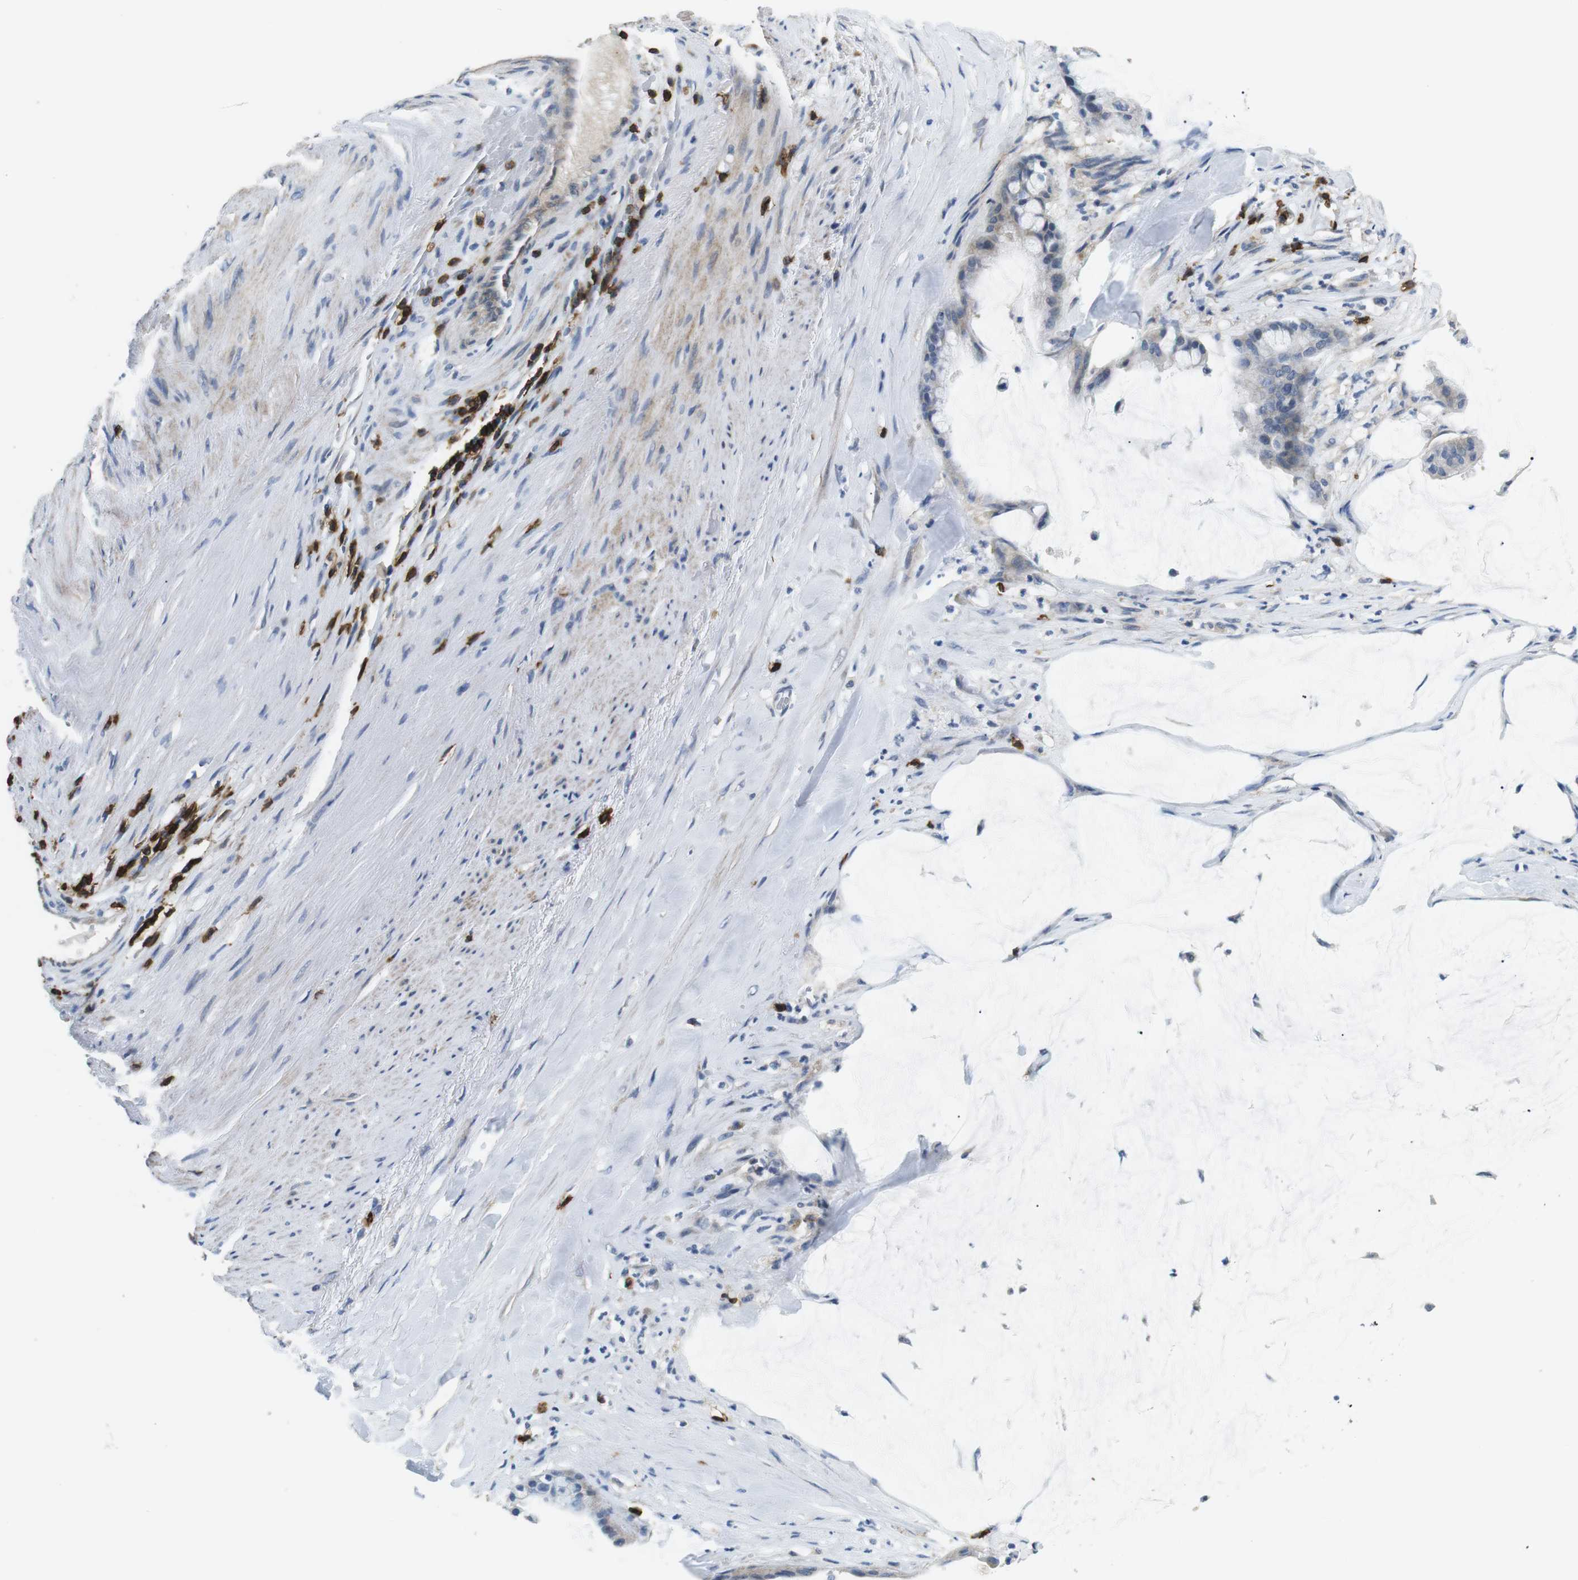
{"staining": {"intensity": "negative", "quantity": "none", "location": "none"}, "tissue": "pancreatic cancer", "cell_type": "Tumor cells", "image_type": "cancer", "snomed": [{"axis": "morphology", "description": "Adenocarcinoma, NOS"}, {"axis": "topography", "description": "Pancreas"}], "caption": "An image of pancreatic cancer (adenocarcinoma) stained for a protein shows no brown staining in tumor cells.", "gene": "CD6", "patient": {"sex": "male", "age": 41}}